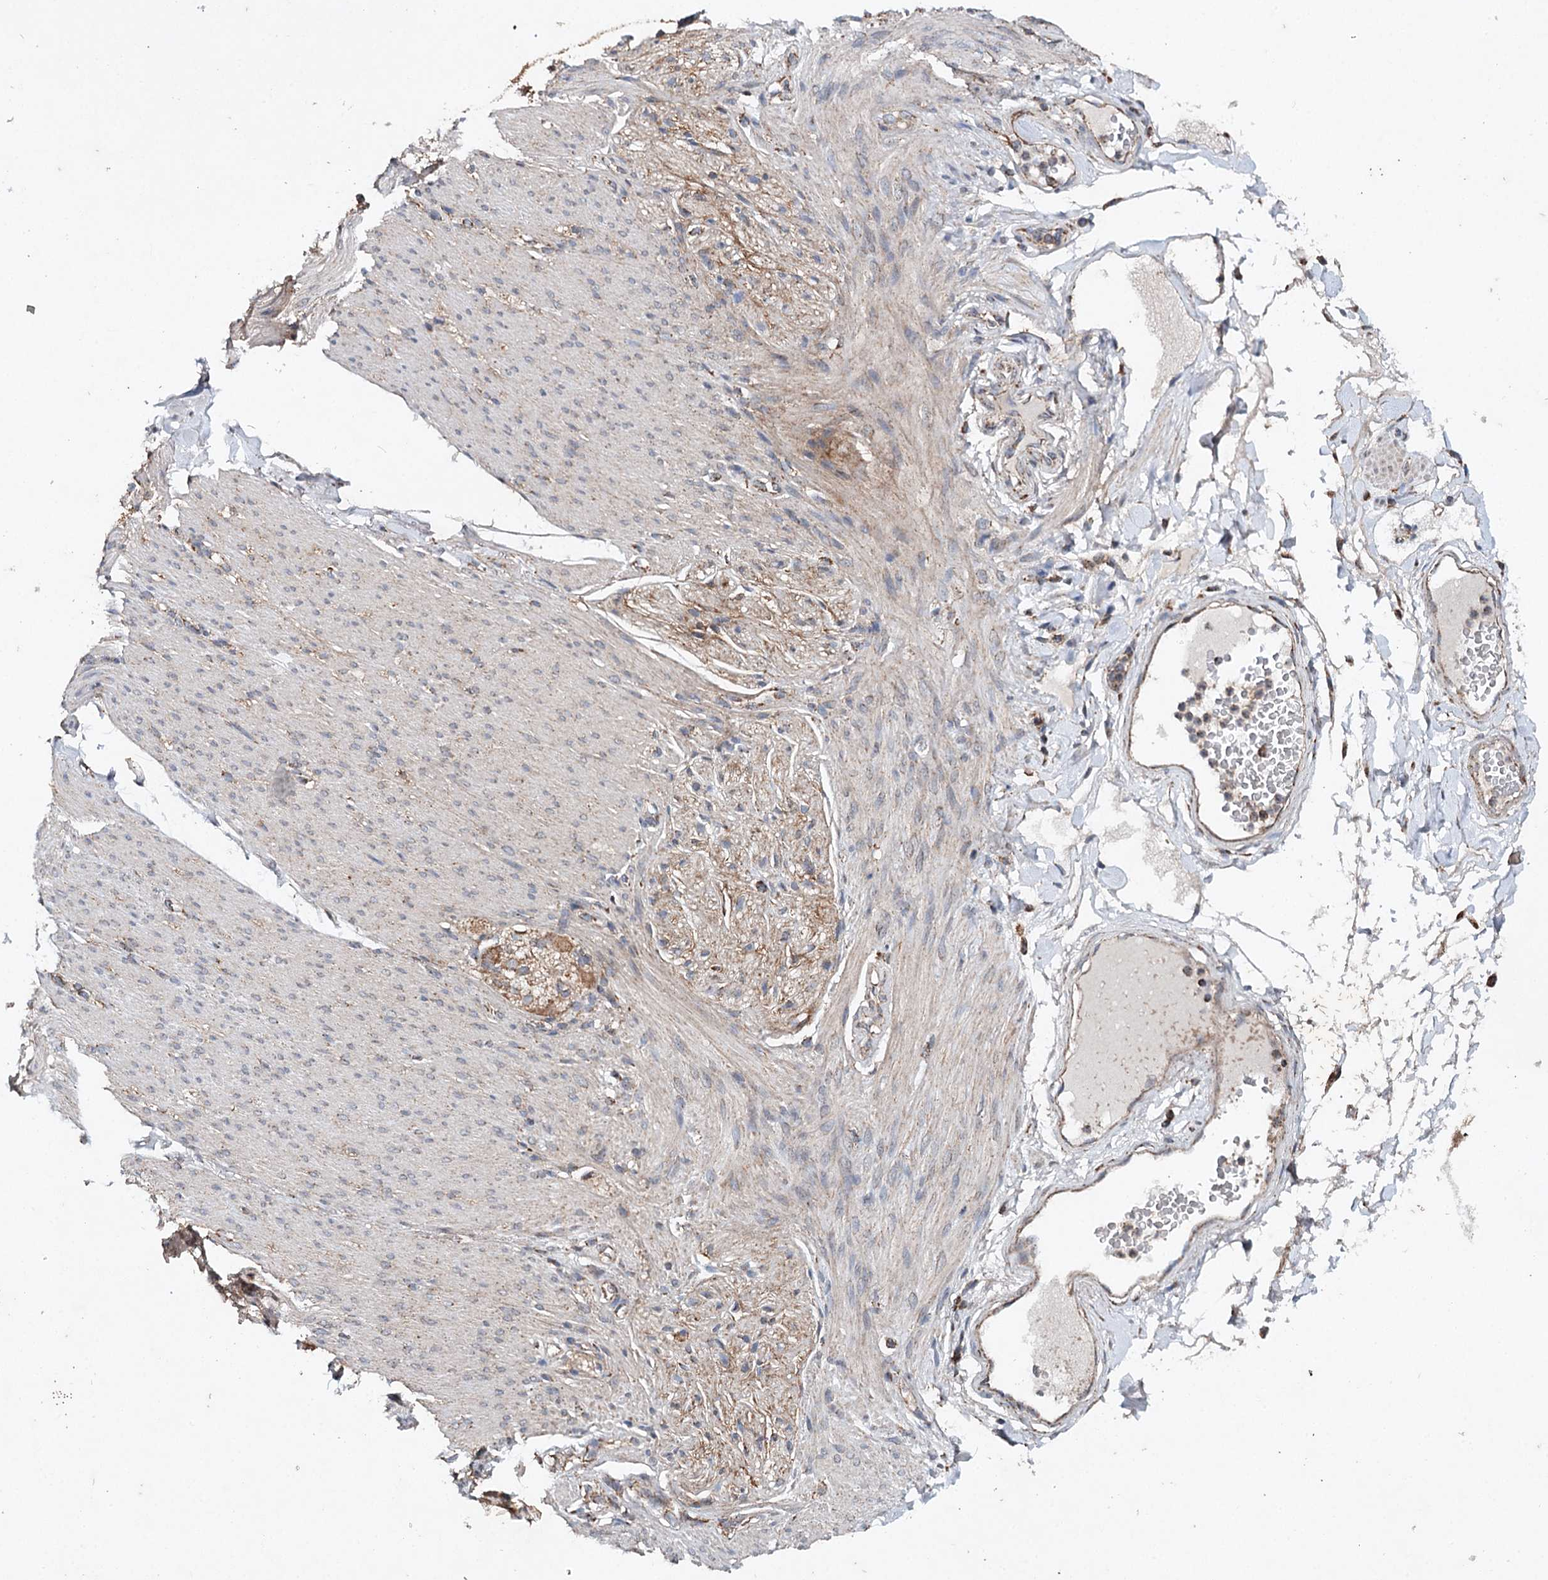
{"staining": {"intensity": "negative", "quantity": "none", "location": "none"}, "tissue": "adipose tissue", "cell_type": "Adipocytes", "image_type": "normal", "snomed": [{"axis": "morphology", "description": "Normal tissue, NOS"}, {"axis": "topography", "description": "Colon"}, {"axis": "topography", "description": "Peripheral nerve tissue"}], "caption": "Adipose tissue was stained to show a protein in brown. There is no significant positivity in adipocytes. (DAB (3,3'-diaminobenzidine) immunohistochemistry (IHC) visualized using brightfield microscopy, high magnification).", "gene": "PIK3CB", "patient": {"sex": "female", "age": 61}}